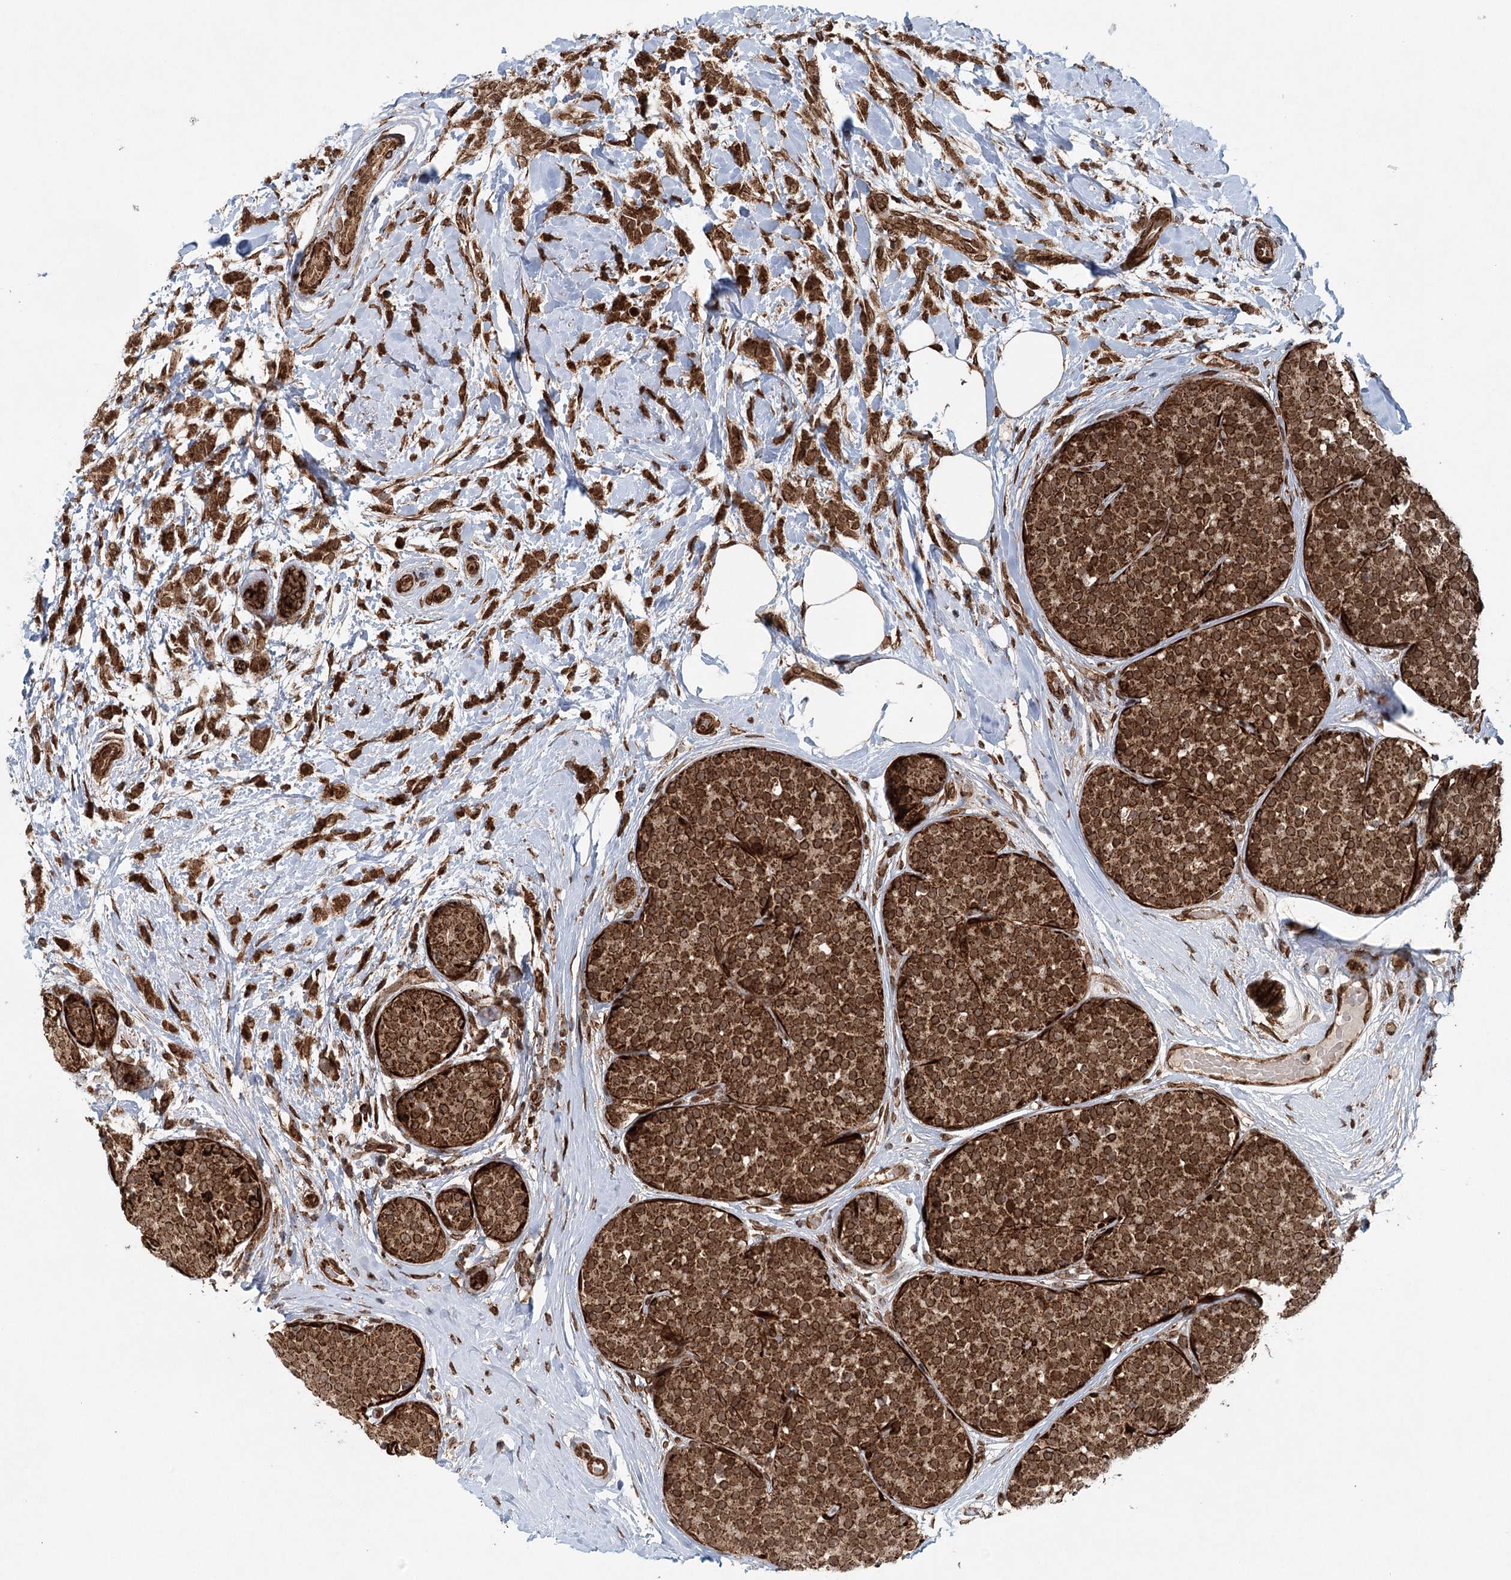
{"staining": {"intensity": "strong", "quantity": ">75%", "location": "cytoplasmic/membranous"}, "tissue": "breast cancer", "cell_type": "Tumor cells", "image_type": "cancer", "snomed": [{"axis": "morphology", "description": "Lobular carcinoma, in situ"}, {"axis": "morphology", "description": "Lobular carcinoma"}, {"axis": "topography", "description": "Breast"}], "caption": "The image reveals a brown stain indicating the presence of a protein in the cytoplasmic/membranous of tumor cells in breast lobular carcinoma.", "gene": "BCKDHA", "patient": {"sex": "female", "age": 41}}